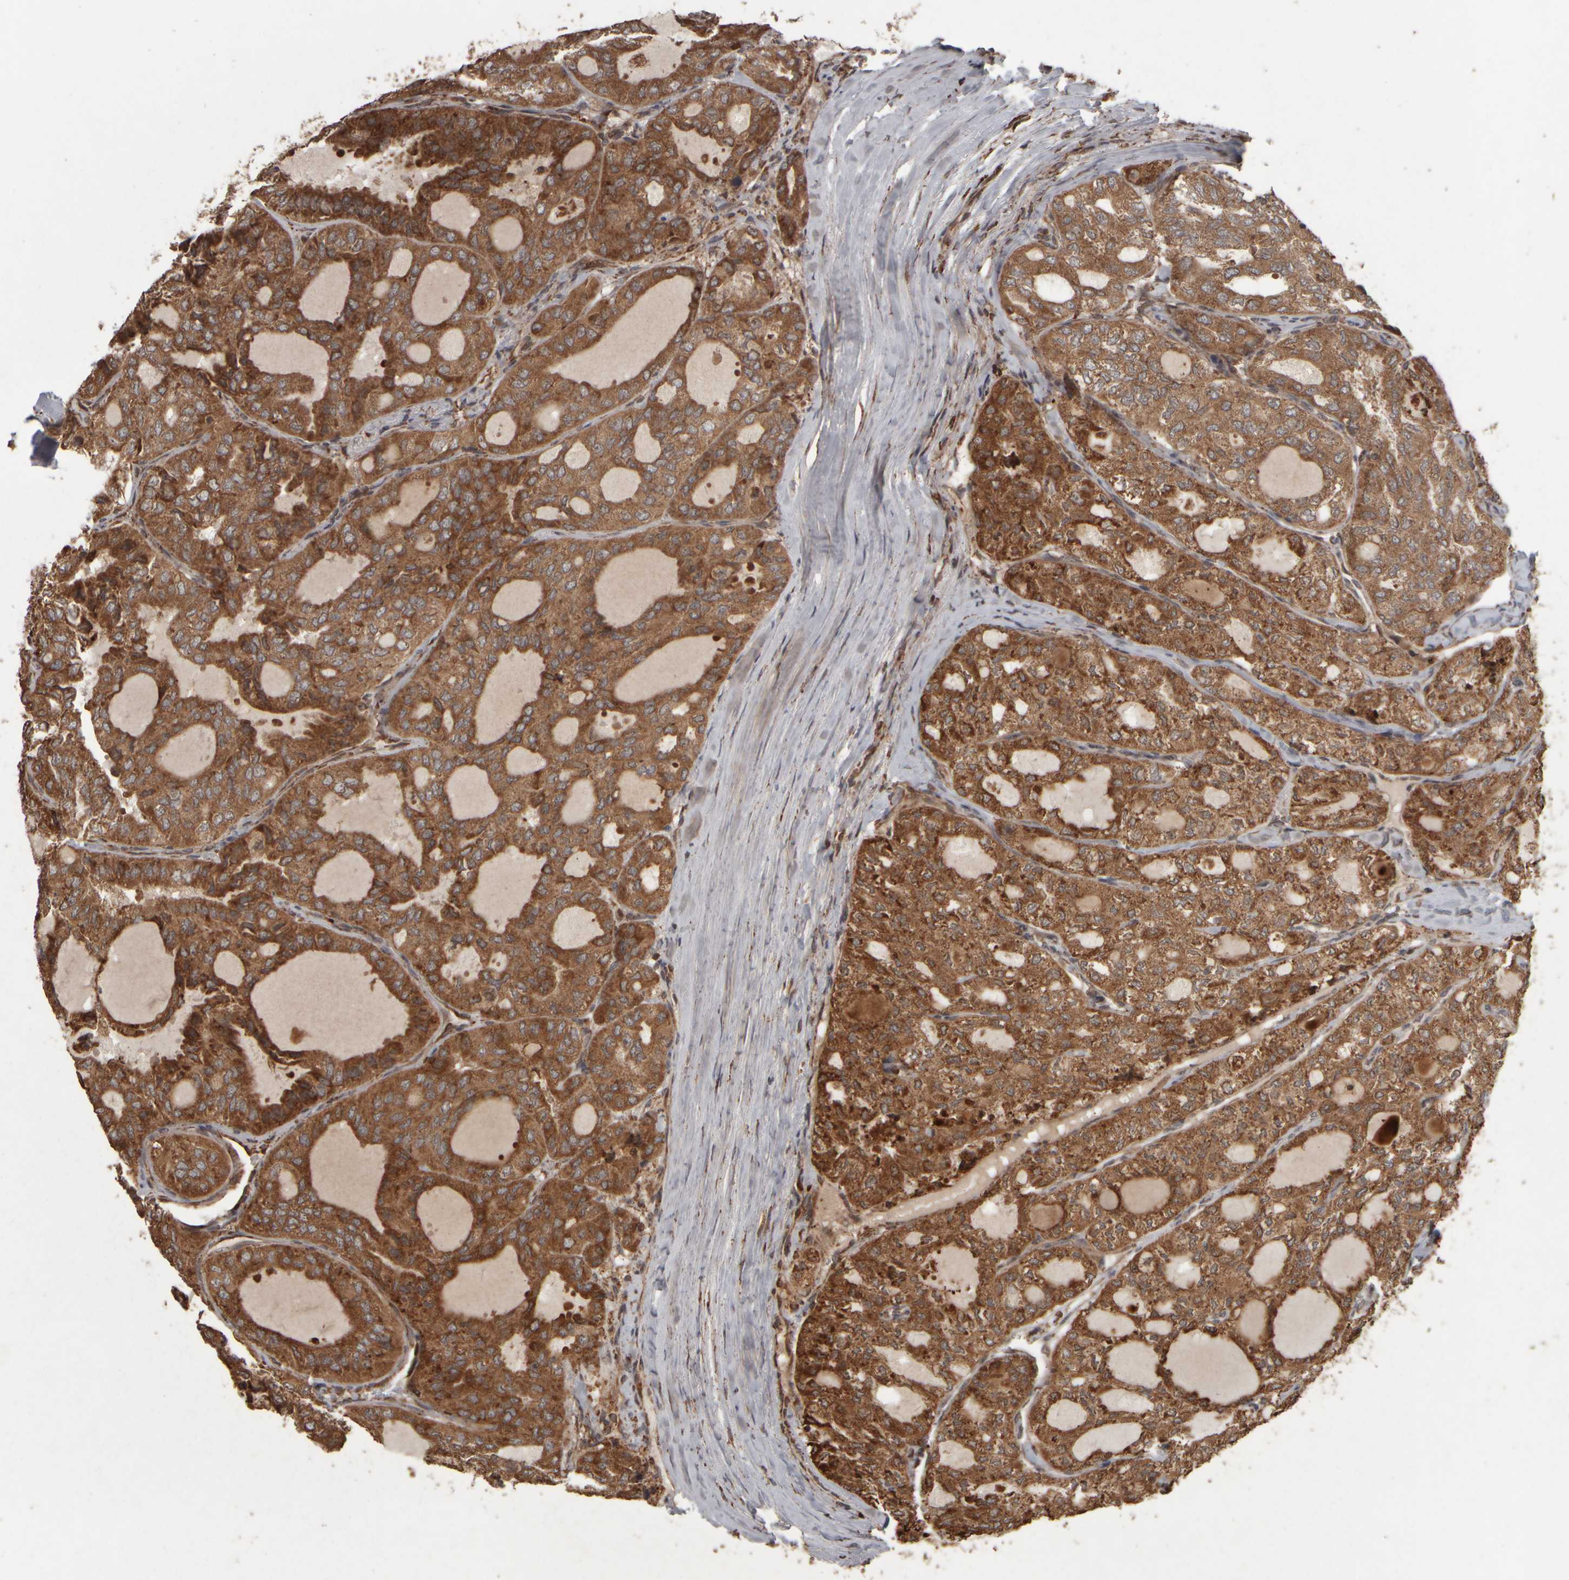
{"staining": {"intensity": "strong", "quantity": ">75%", "location": "cytoplasmic/membranous"}, "tissue": "thyroid cancer", "cell_type": "Tumor cells", "image_type": "cancer", "snomed": [{"axis": "morphology", "description": "Follicular adenoma carcinoma, NOS"}, {"axis": "topography", "description": "Thyroid gland"}], "caption": "High-magnification brightfield microscopy of thyroid follicular adenoma carcinoma stained with DAB (brown) and counterstained with hematoxylin (blue). tumor cells exhibit strong cytoplasmic/membranous staining is identified in about>75% of cells. (DAB (3,3'-diaminobenzidine) IHC with brightfield microscopy, high magnification).", "gene": "AGBL3", "patient": {"sex": "male", "age": 75}}